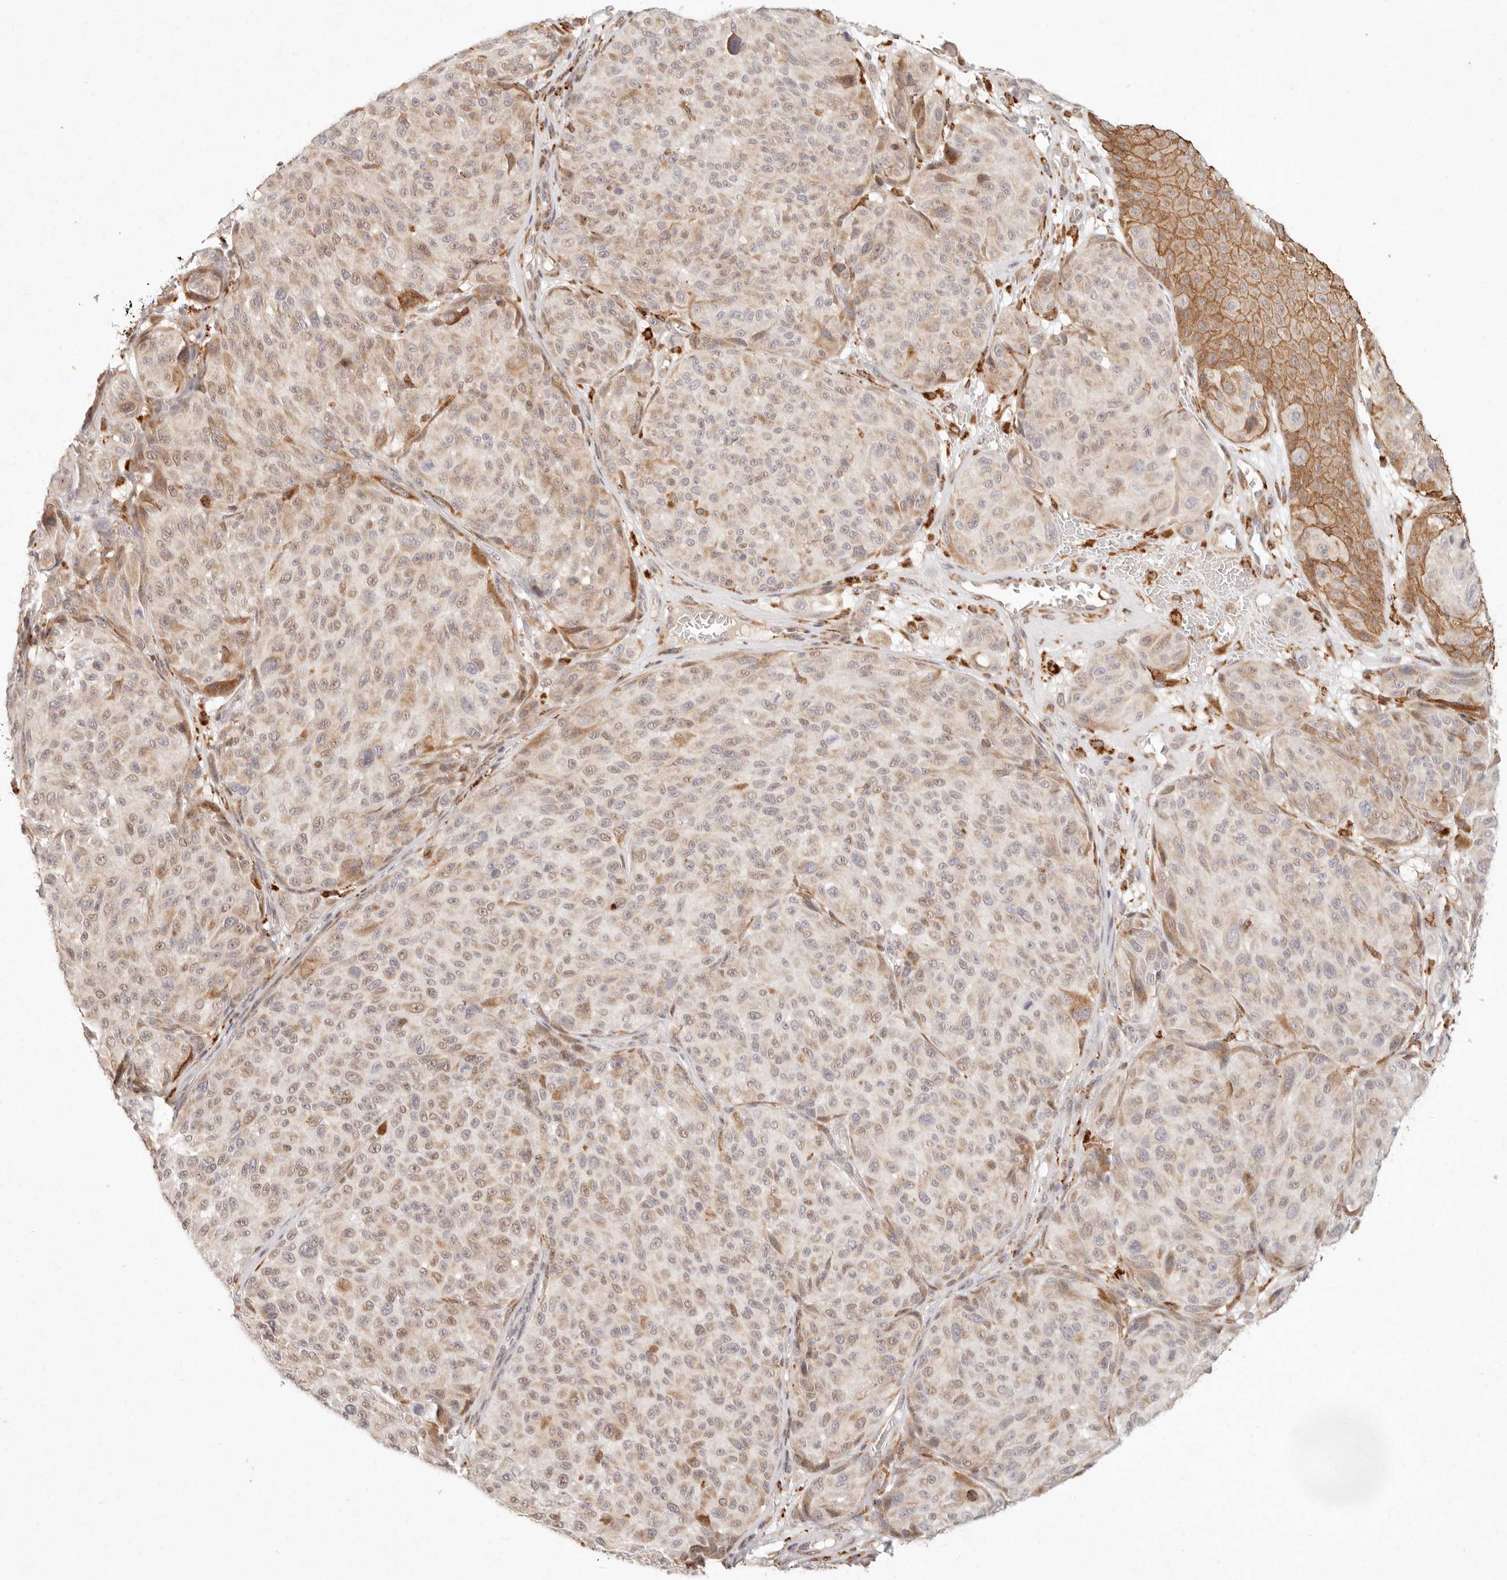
{"staining": {"intensity": "moderate", "quantity": "<25%", "location": "cytoplasmic/membranous"}, "tissue": "melanoma", "cell_type": "Tumor cells", "image_type": "cancer", "snomed": [{"axis": "morphology", "description": "Malignant melanoma, NOS"}, {"axis": "topography", "description": "Skin"}], "caption": "Human melanoma stained with a brown dye demonstrates moderate cytoplasmic/membranous positive expression in about <25% of tumor cells.", "gene": "C1orf127", "patient": {"sex": "male", "age": 83}}